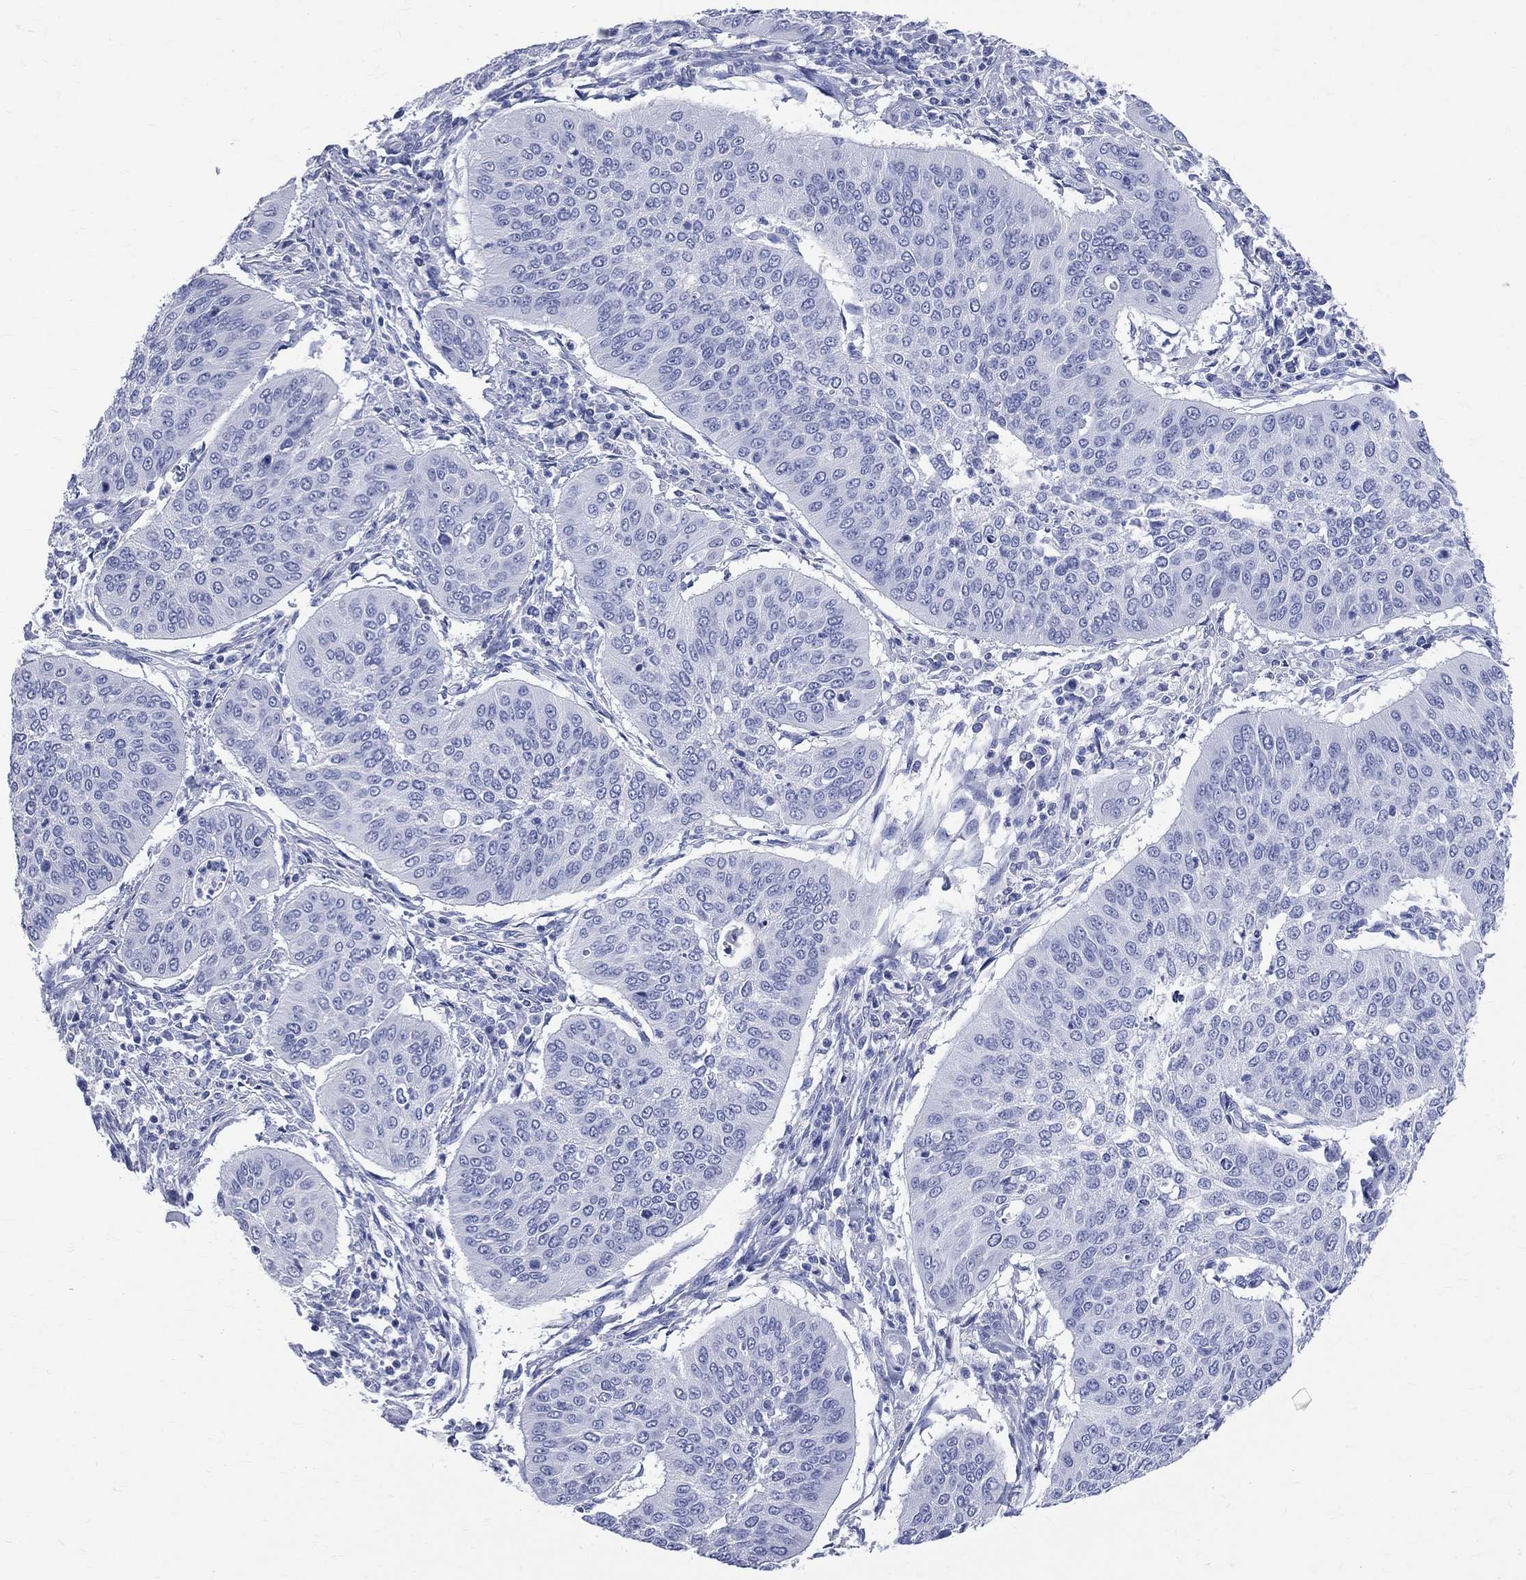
{"staining": {"intensity": "negative", "quantity": "none", "location": "none"}, "tissue": "cervical cancer", "cell_type": "Tumor cells", "image_type": "cancer", "snomed": [{"axis": "morphology", "description": "Normal tissue, NOS"}, {"axis": "morphology", "description": "Squamous cell carcinoma, NOS"}, {"axis": "topography", "description": "Cervix"}], "caption": "Protein analysis of cervical cancer shows no significant expression in tumor cells.", "gene": "SYP", "patient": {"sex": "female", "age": 39}}